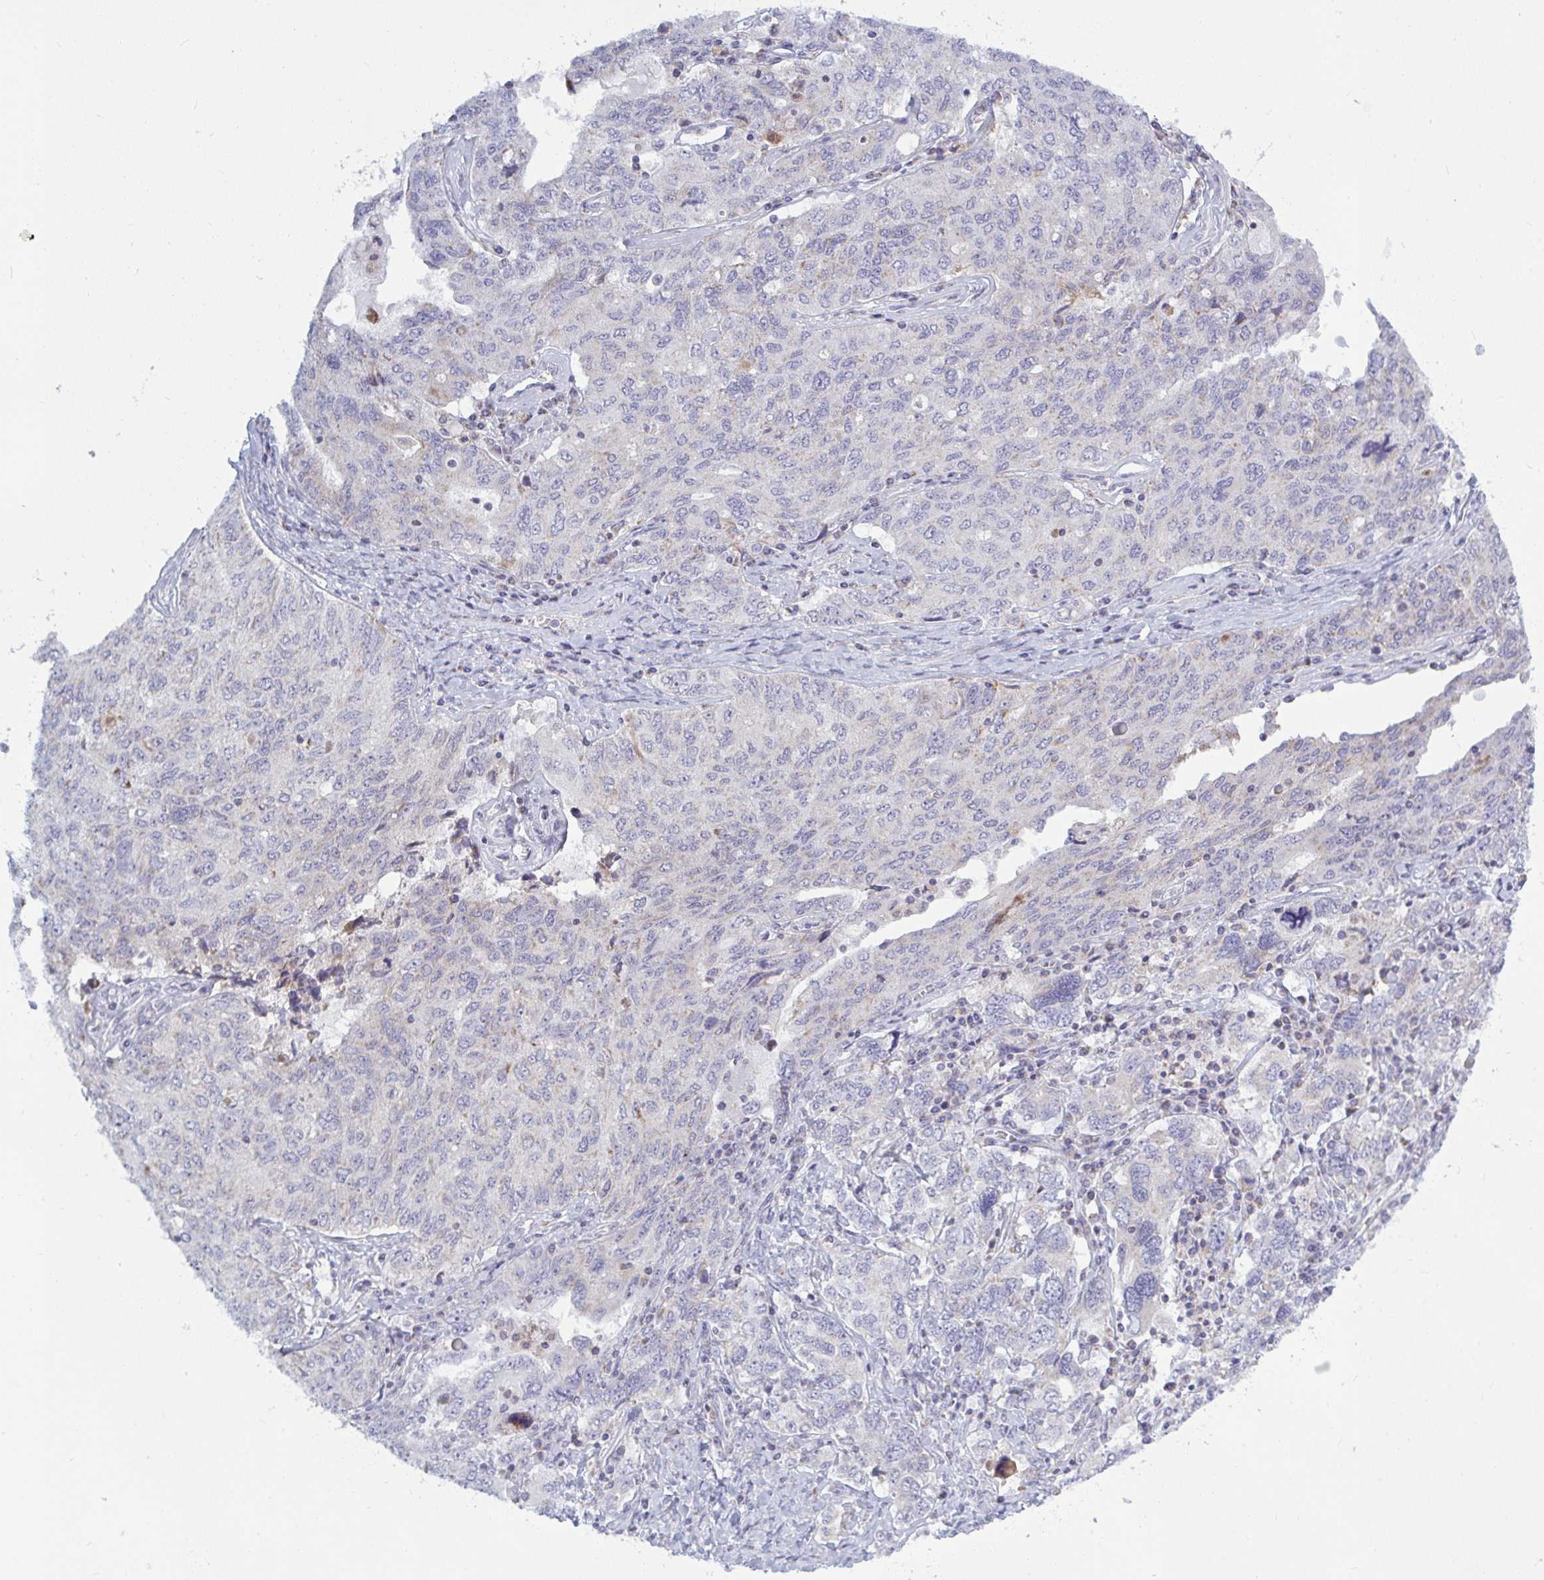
{"staining": {"intensity": "negative", "quantity": "none", "location": "none"}, "tissue": "ovarian cancer", "cell_type": "Tumor cells", "image_type": "cancer", "snomed": [{"axis": "morphology", "description": "Carcinoma, endometroid"}, {"axis": "topography", "description": "Ovary"}], "caption": "Human ovarian cancer (endometroid carcinoma) stained for a protein using immunohistochemistry (IHC) displays no expression in tumor cells.", "gene": "ATG9A", "patient": {"sex": "female", "age": 62}}